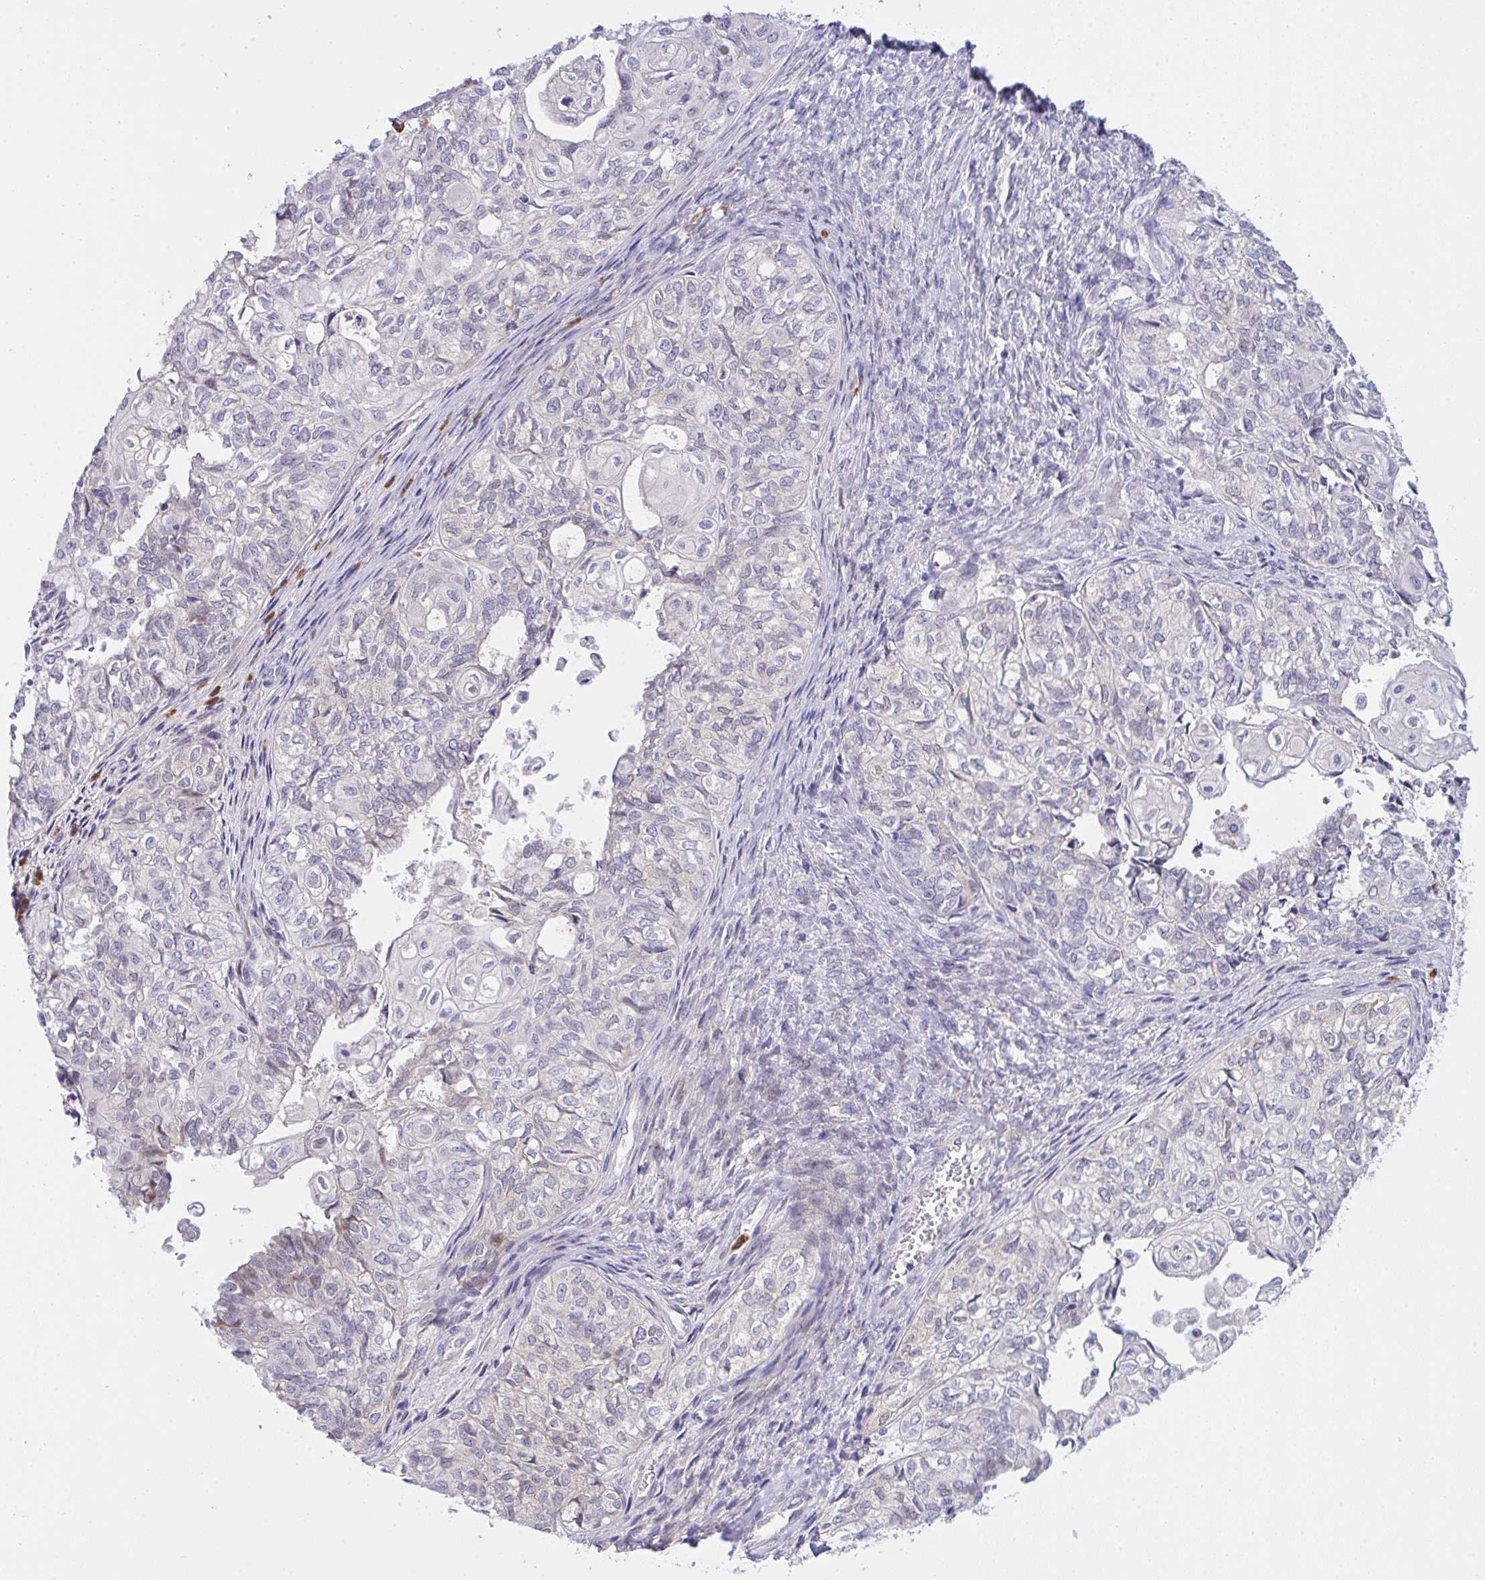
{"staining": {"intensity": "negative", "quantity": "none", "location": "none"}, "tissue": "ovarian cancer", "cell_type": "Tumor cells", "image_type": "cancer", "snomed": [{"axis": "morphology", "description": "Carcinoma, endometroid"}, {"axis": "topography", "description": "Ovary"}], "caption": "Immunohistochemistry (IHC) of human endometroid carcinoma (ovarian) shows no staining in tumor cells.", "gene": "ZNF554", "patient": {"sex": "female", "age": 64}}